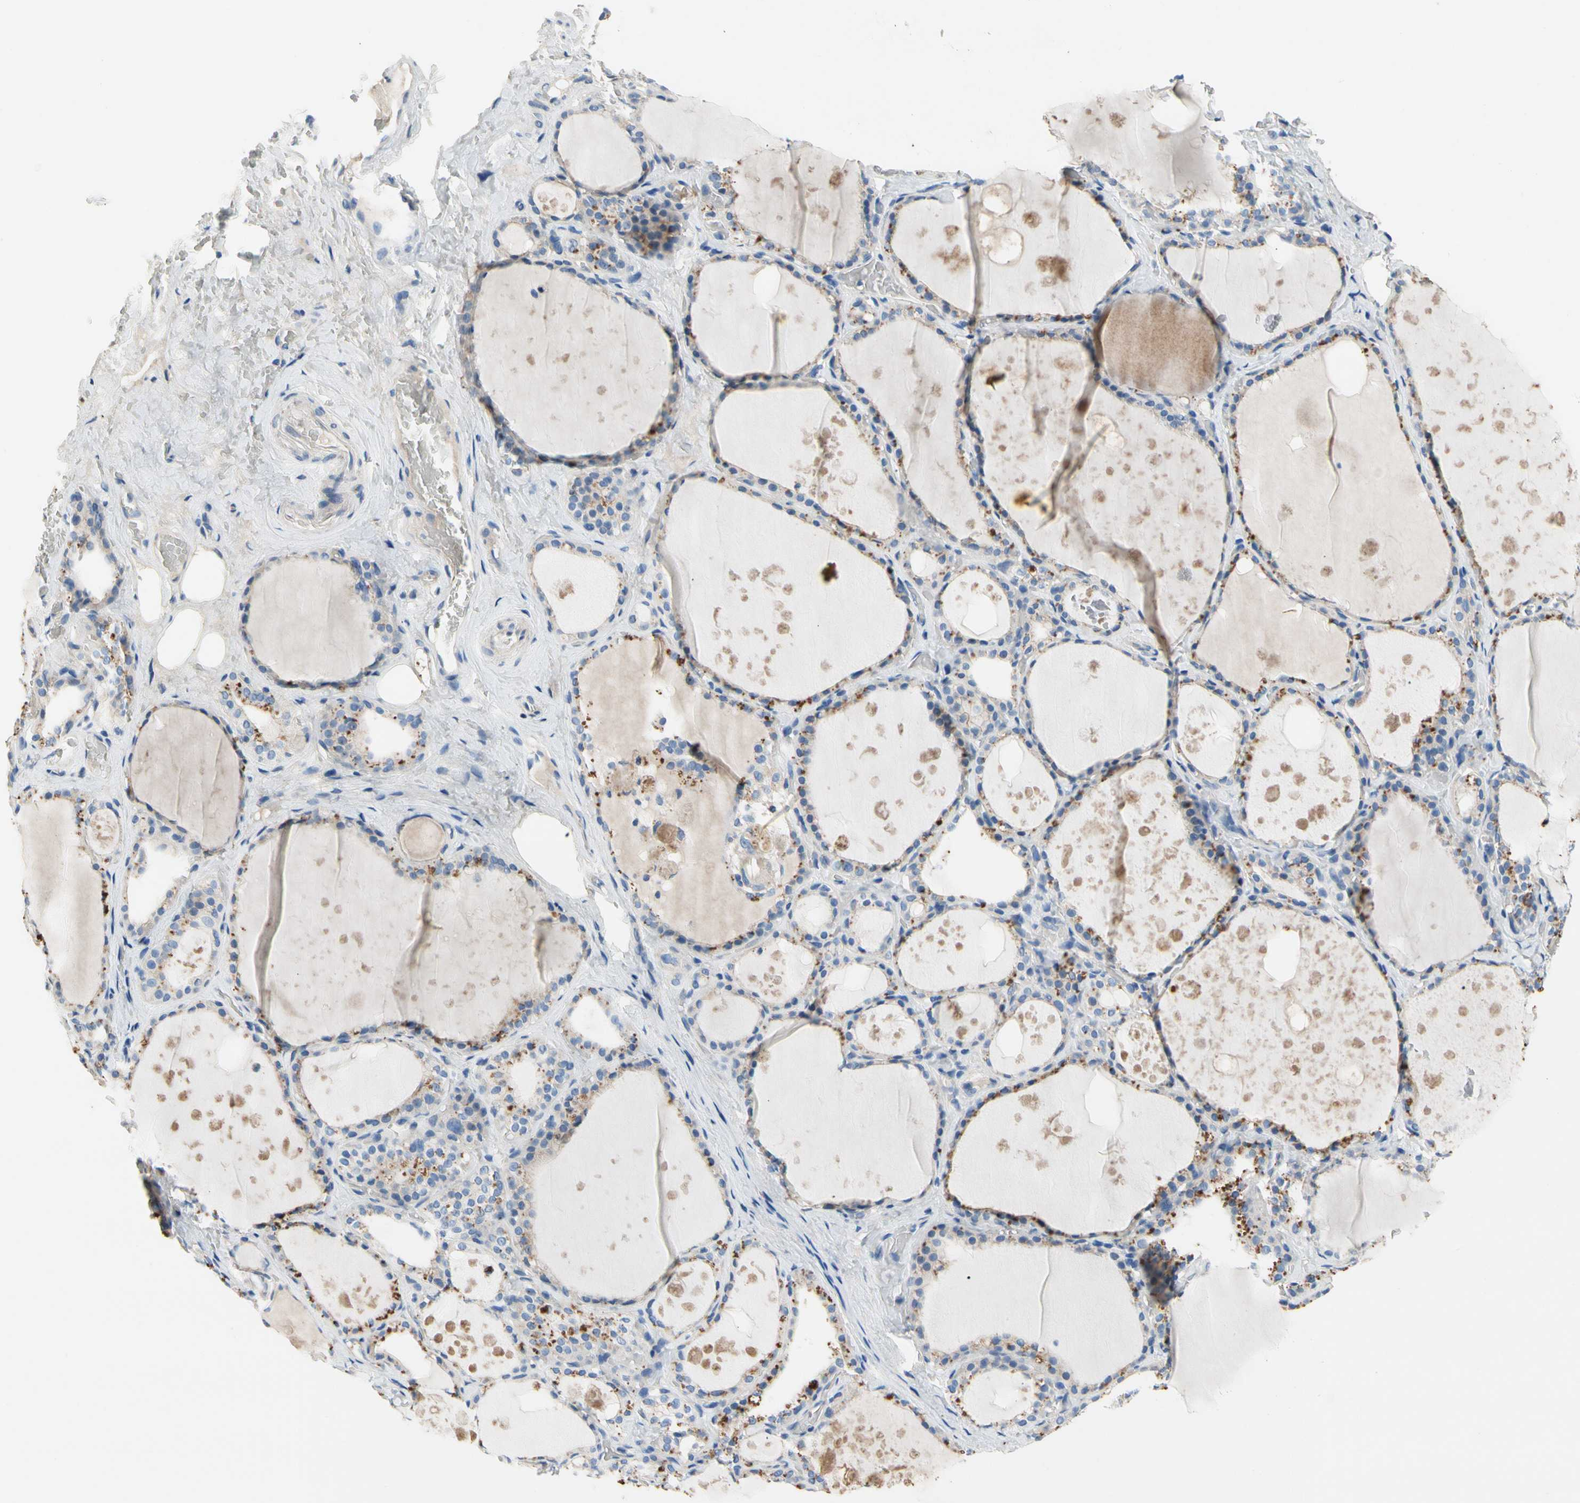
{"staining": {"intensity": "moderate", "quantity": "25%-75%", "location": "cytoplasmic/membranous"}, "tissue": "thyroid gland", "cell_type": "Glandular cells", "image_type": "normal", "snomed": [{"axis": "morphology", "description": "Normal tissue, NOS"}, {"axis": "topography", "description": "Thyroid gland"}], "caption": "The photomicrograph exhibits immunohistochemical staining of normal thyroid gland. There is moderate cytoplasmic/membranous expression is appreciated in approximately 25%-75% of glandular cells.", "gene": "CA14", "patient": {"sex": "male", "age": 61}}